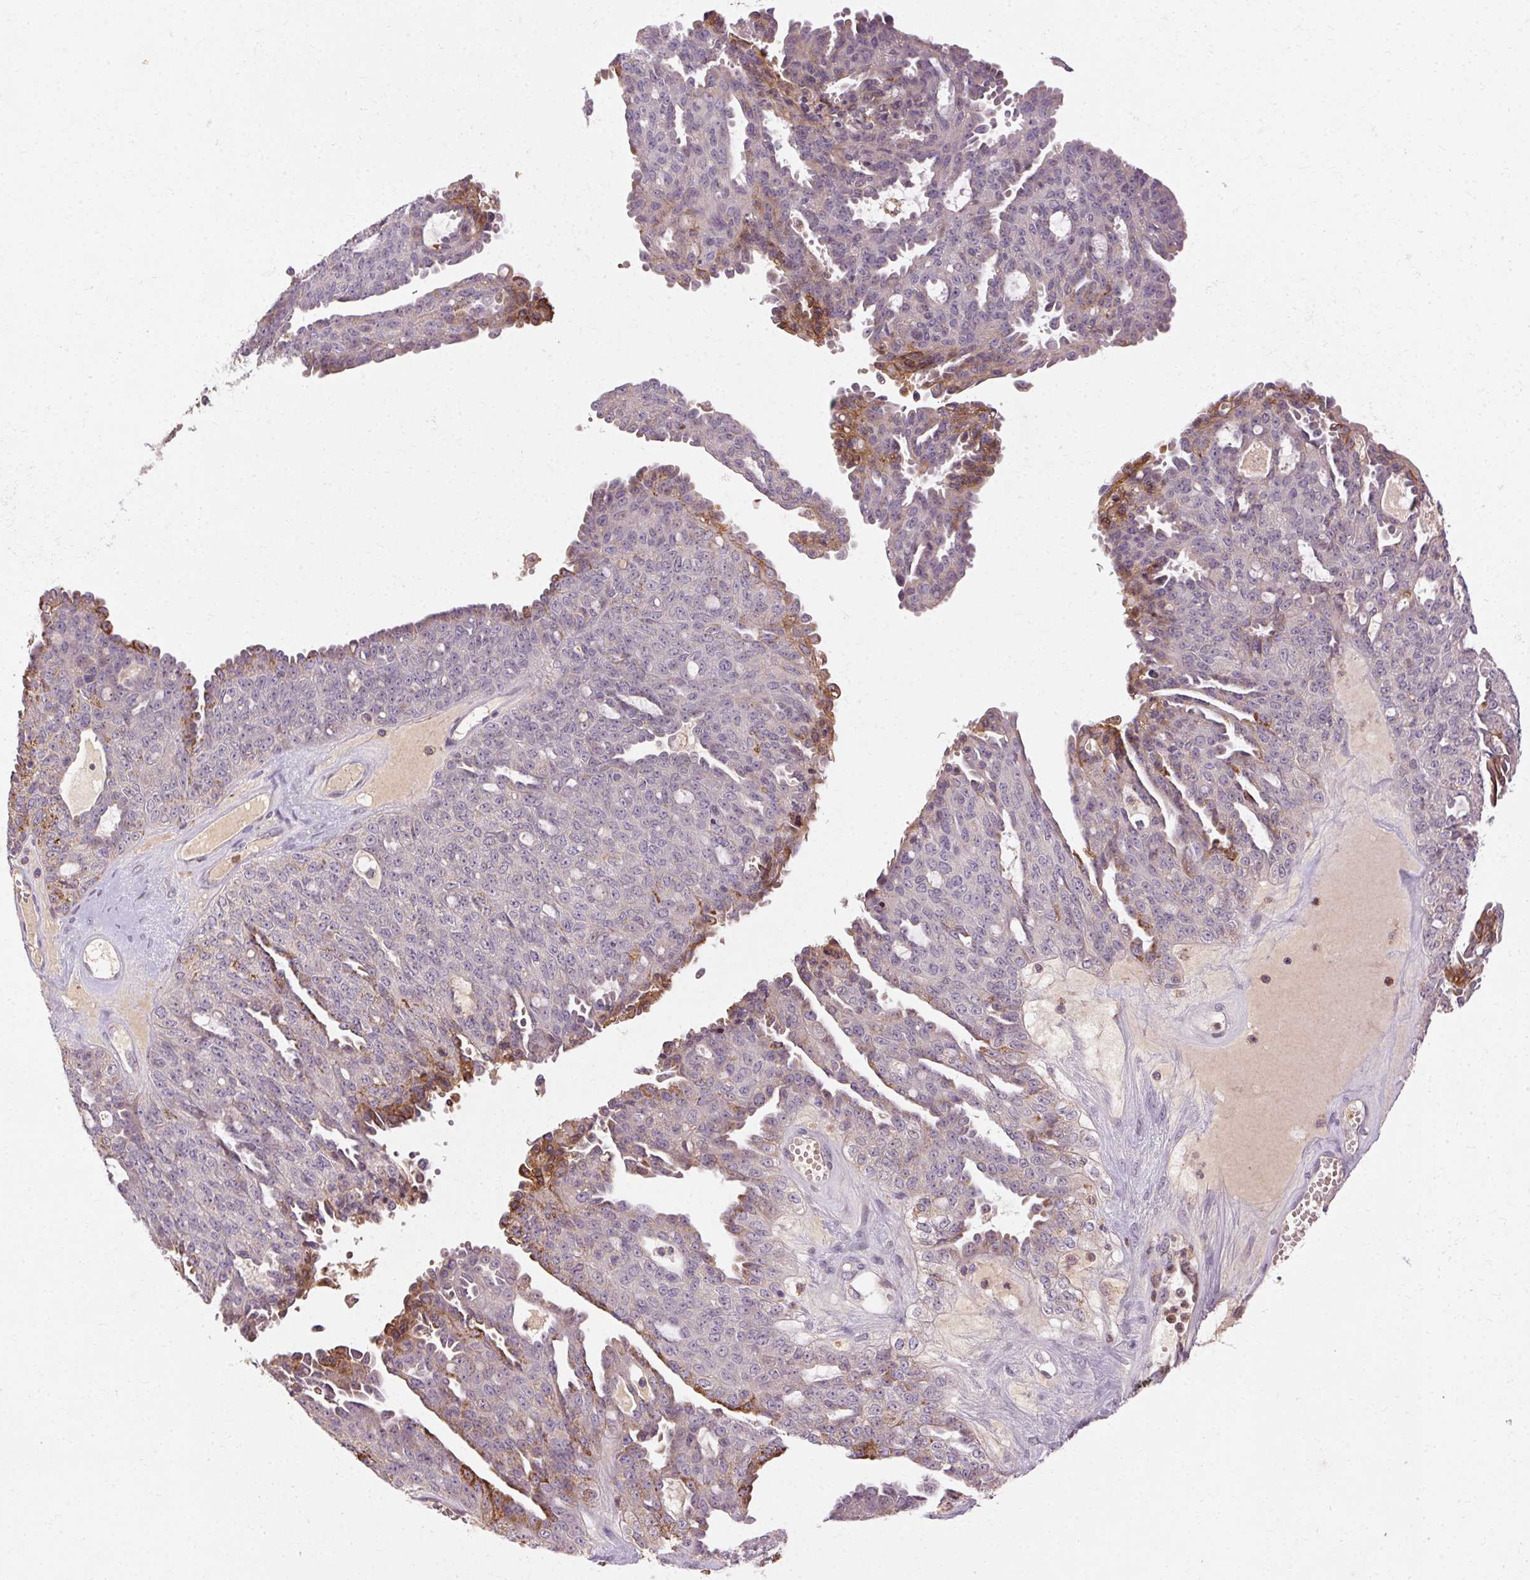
{"staining": {"intensity": "moderate", "quantity": "<25%", "location": "cytoplasmic/membranous"}, "tissue": "ovarian cancer", "cell_type": "Tumor cells", "image_type": "cancer", "snomed": [{"axis": "morphology", "description": "Cystadenocarcinoma, serous, NOS"}, {"axis": "topography", "description": "Ovary"}], "caption": "DAB (3,3'-diaminobenzidine) immunohistochemical staining of human ovarian cancer demonstrates moderate cytoplasmic/membranous protein expression in about <25% of tumor cells. Nuclei are stained in blue.", "gene": "REP15", "patient": {"sex": "female", "age": 71}}